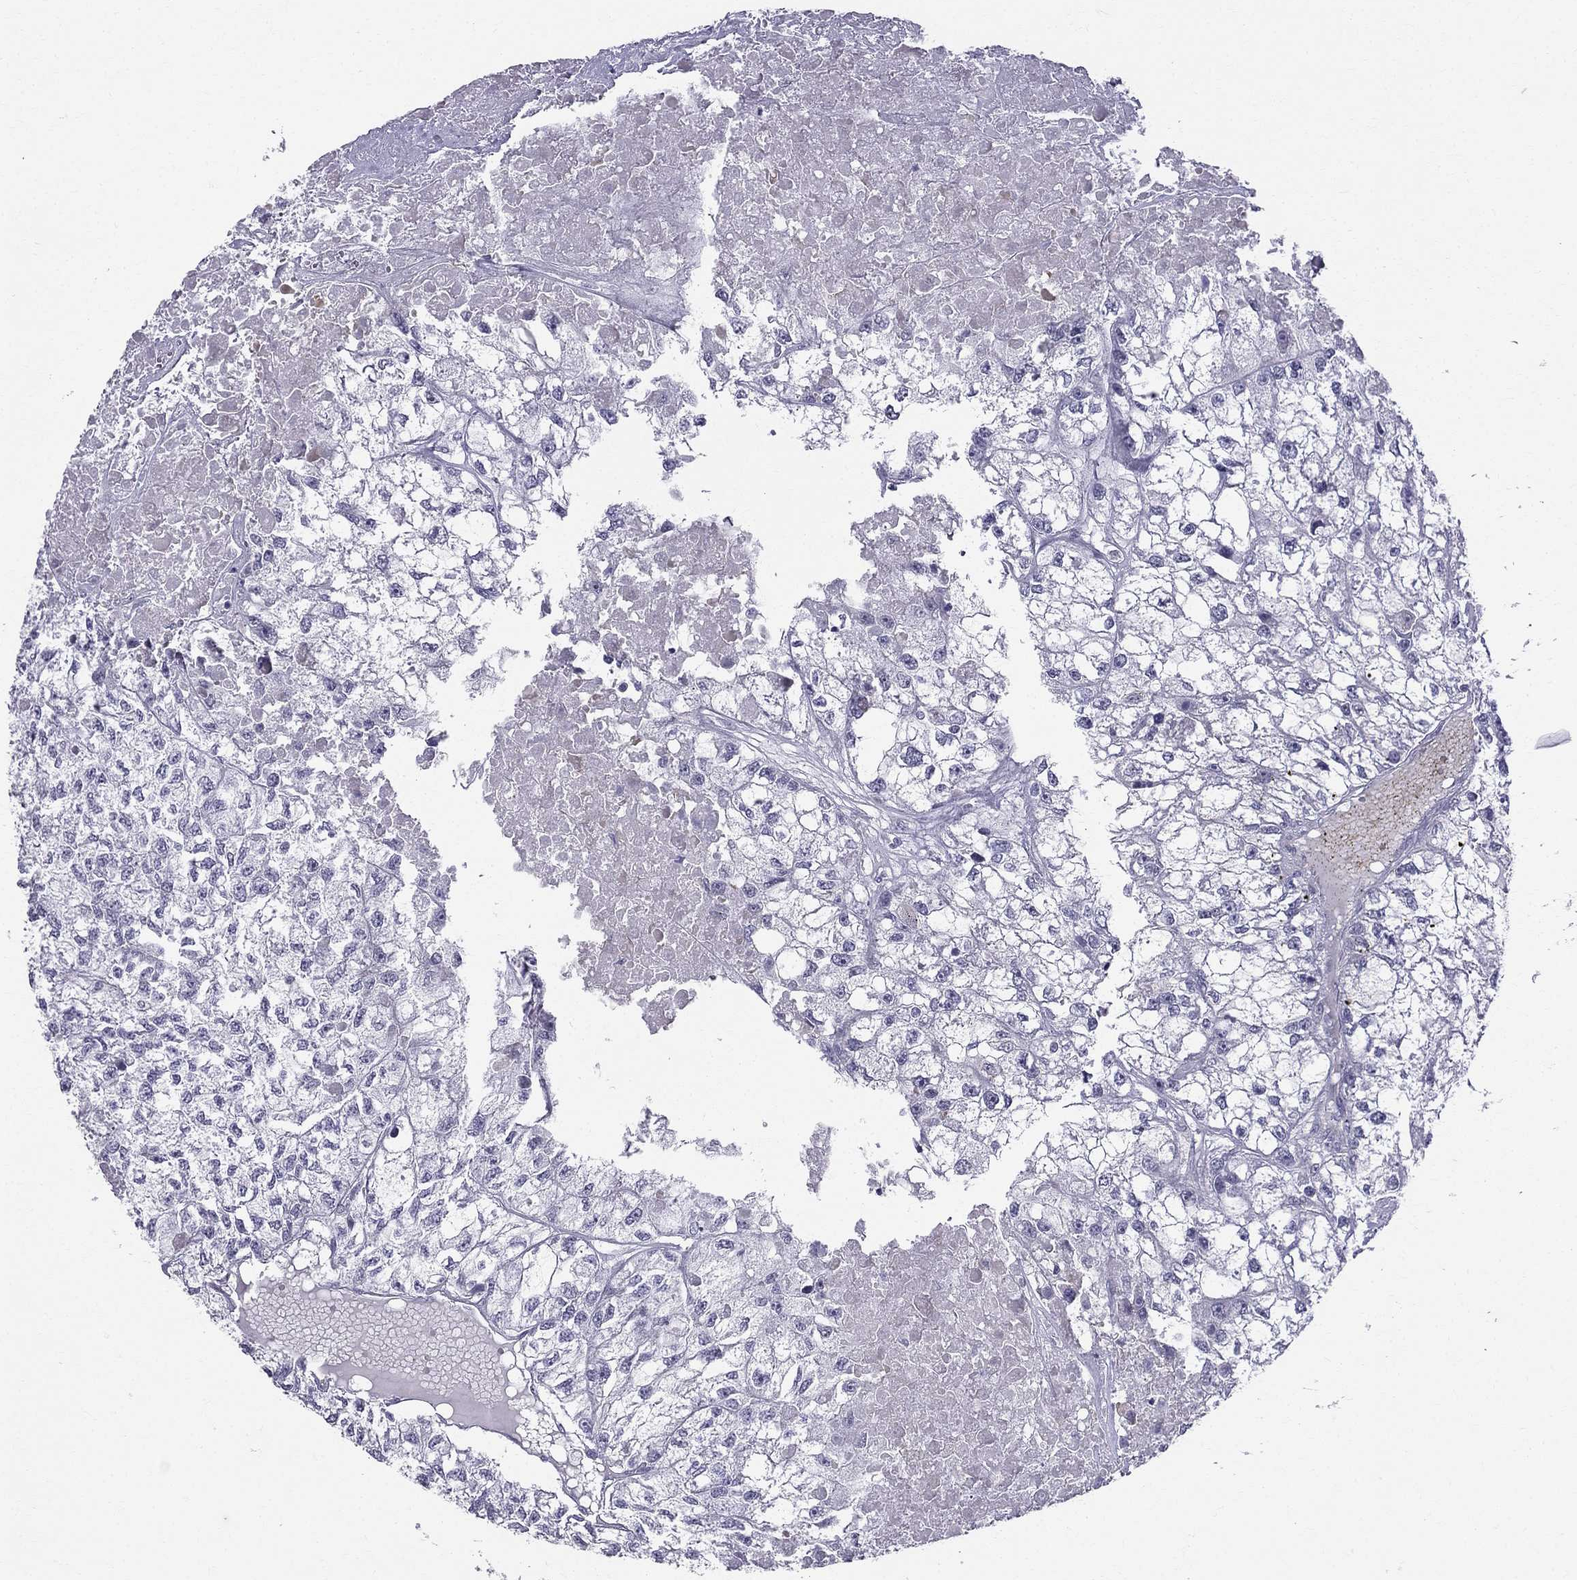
{"staining": {"intensity": "negative", "quantity": "none", "location": "none"}, "tissue": "renal cancer", "cell_type": "Tumor cells", "image_type": "cancer", "snomed": [{"axis": "morphology", "description": "Adenocarcinoma, NOS"}, {"axis": "topography", "description": "Kidney"}], "caption": "The IHC micrograph has no significant positivity in tumor cells of adenocarcinoma (renal) tissue.", "gene": "BAG5", "patient": {"sex": "male", "age": 56}}